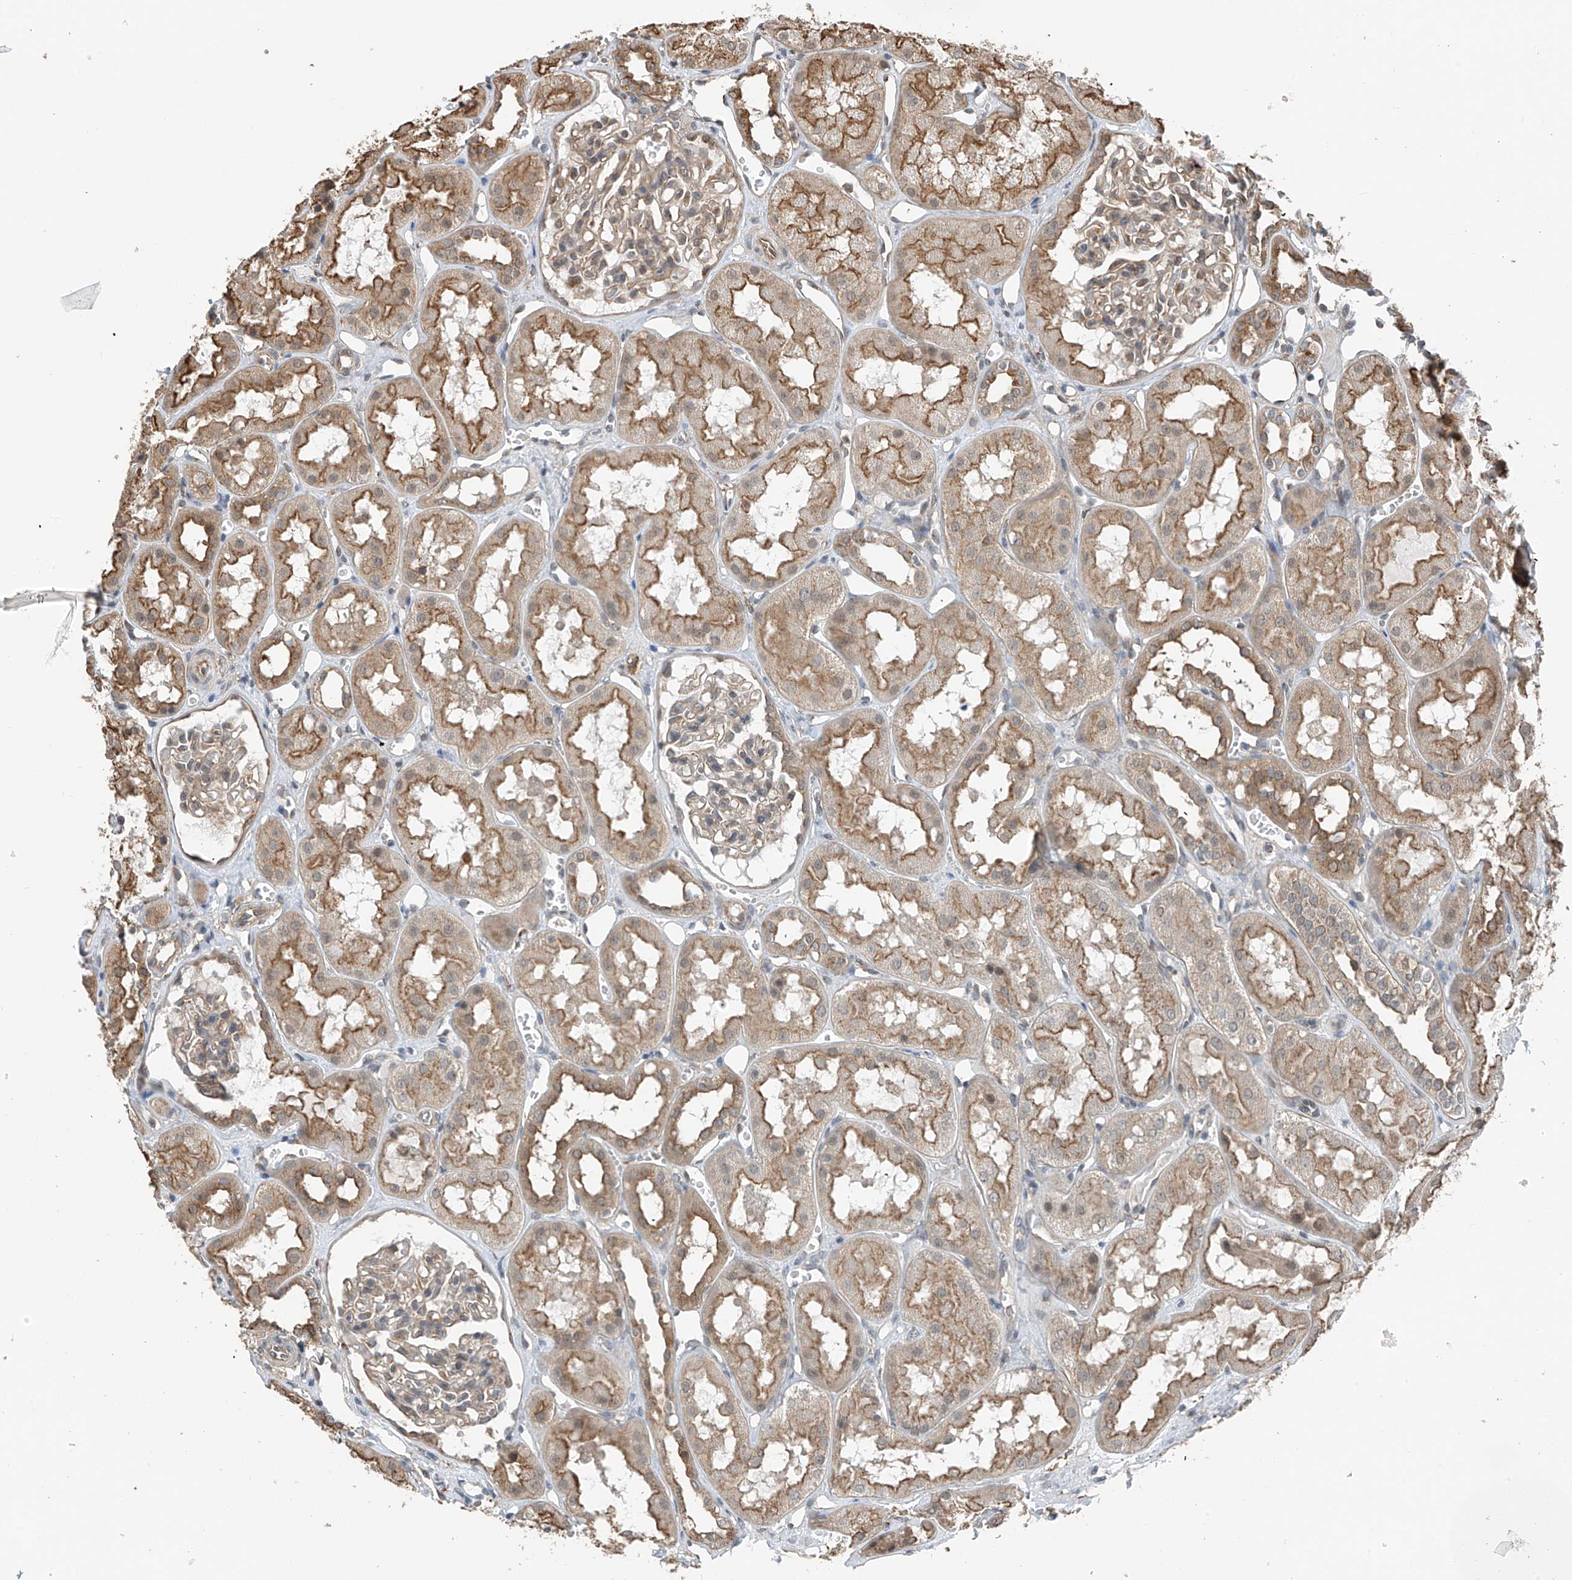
{"staining": {"intensity": "weak", "quantity": ">75%", "location": "cytoplasmic/membranous"}, "tissue": "kidney", "cell_type": "Cells in glomeruli", "image_type": "normal", "snomed": [{"axis": "morphology", "description": "Normal tissue, NOS"}, {"axis": "topography", "description": "Kidney"}], "caption": "This histopathology image shows immunohistochemistry staining of normal kidney, with low weak cytoplasmic/membranous positivity in about >75% of cells in glomeruli.", "gene": "ZNF189", "patient": {"sex": "male", "age": 16}}